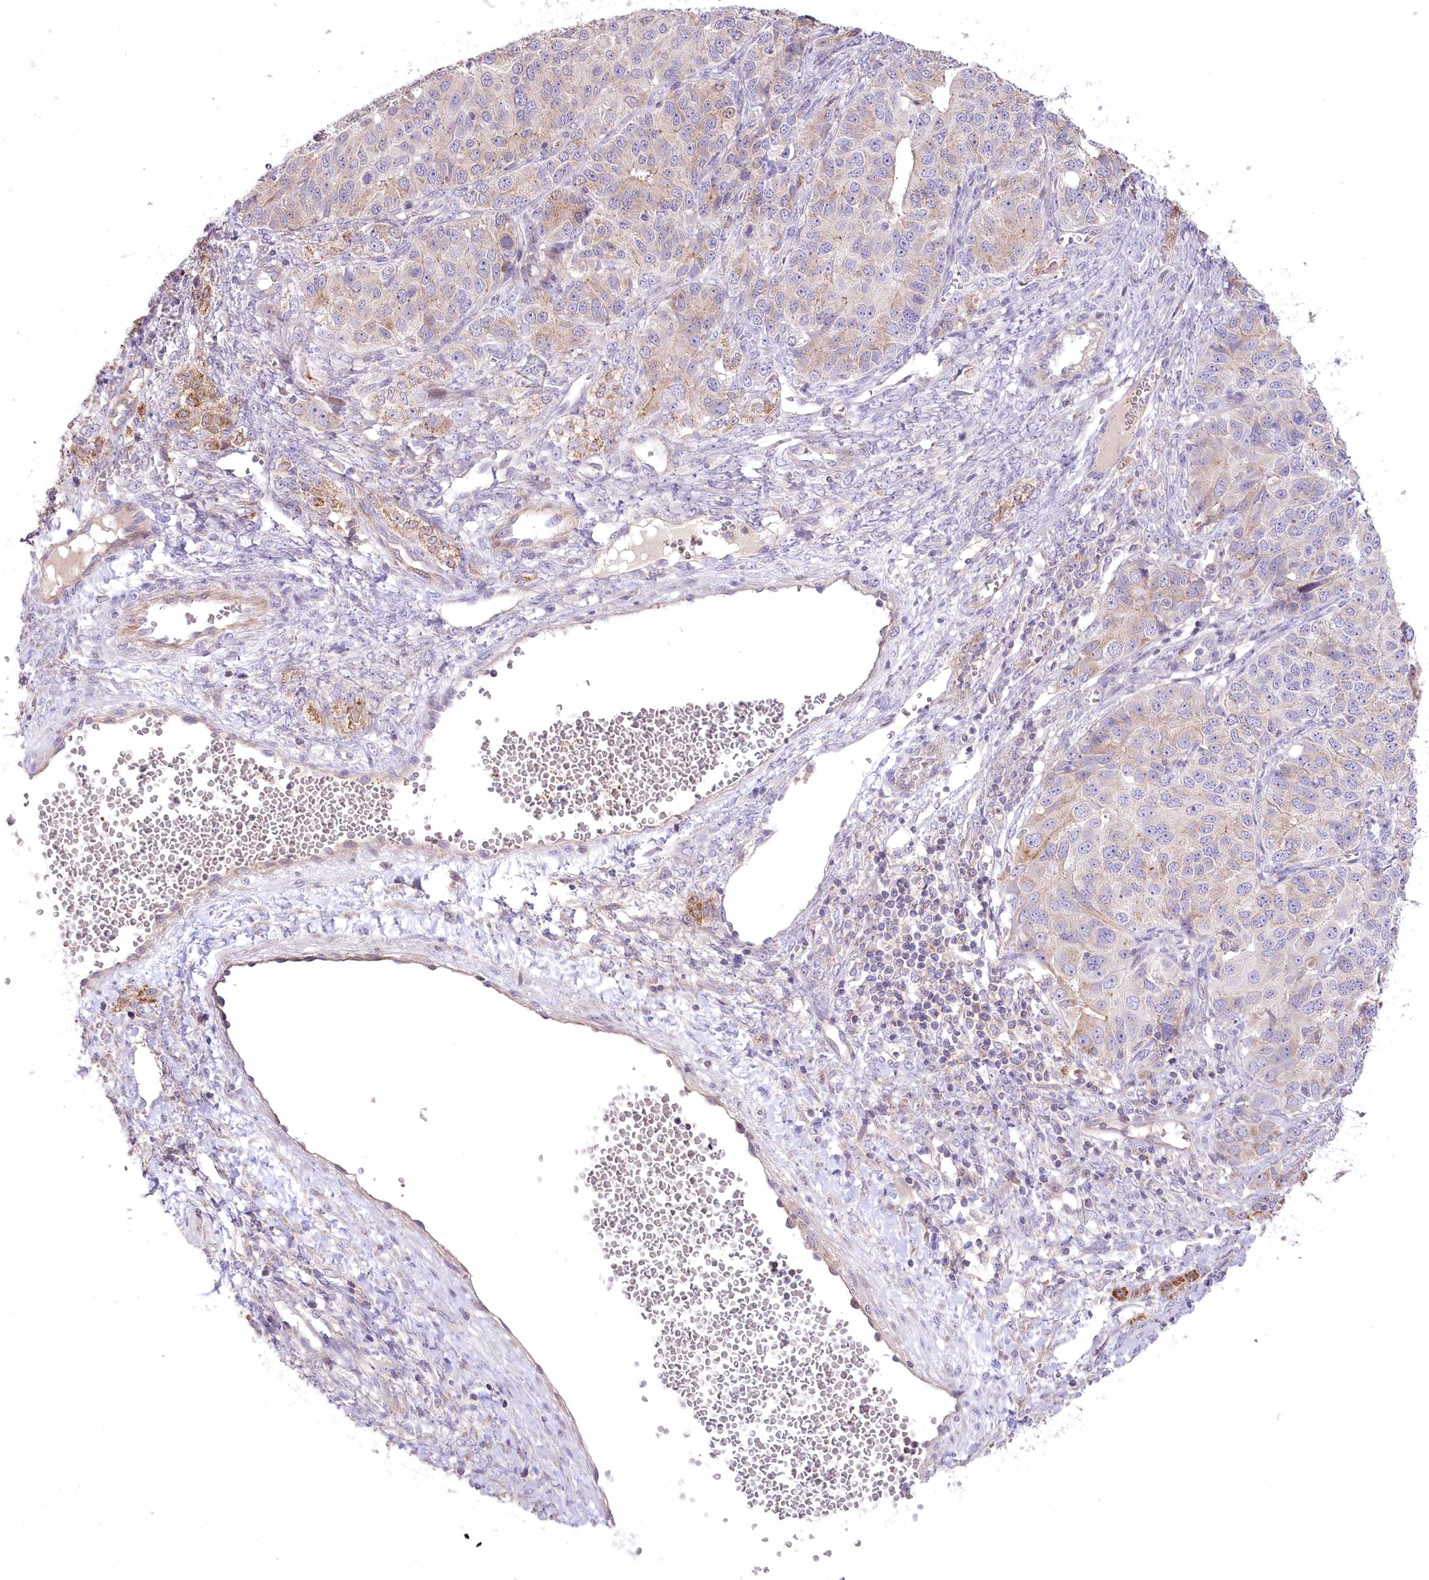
{"staining": {"intensity": "weak", "quantity": "<25%", "location": "cytoplasmic/membranous"}, "tissue": "ovarian cancer", "cell_type": "Tumor cells", "image_type": "cancer", "snomed": [{"axis": "morphology", "description": "Carcinoma, endometroid"}, {"axis": "topography", "description": "Ovary"}], "caption": "Immunohistochemistry (IHC) histopathology image of ovarian cancer stained for a protein (brown), which displays no positivity in tumor cells.", "gene": "SLC6A11", "patient": {"sex": "female", "age": 51}}